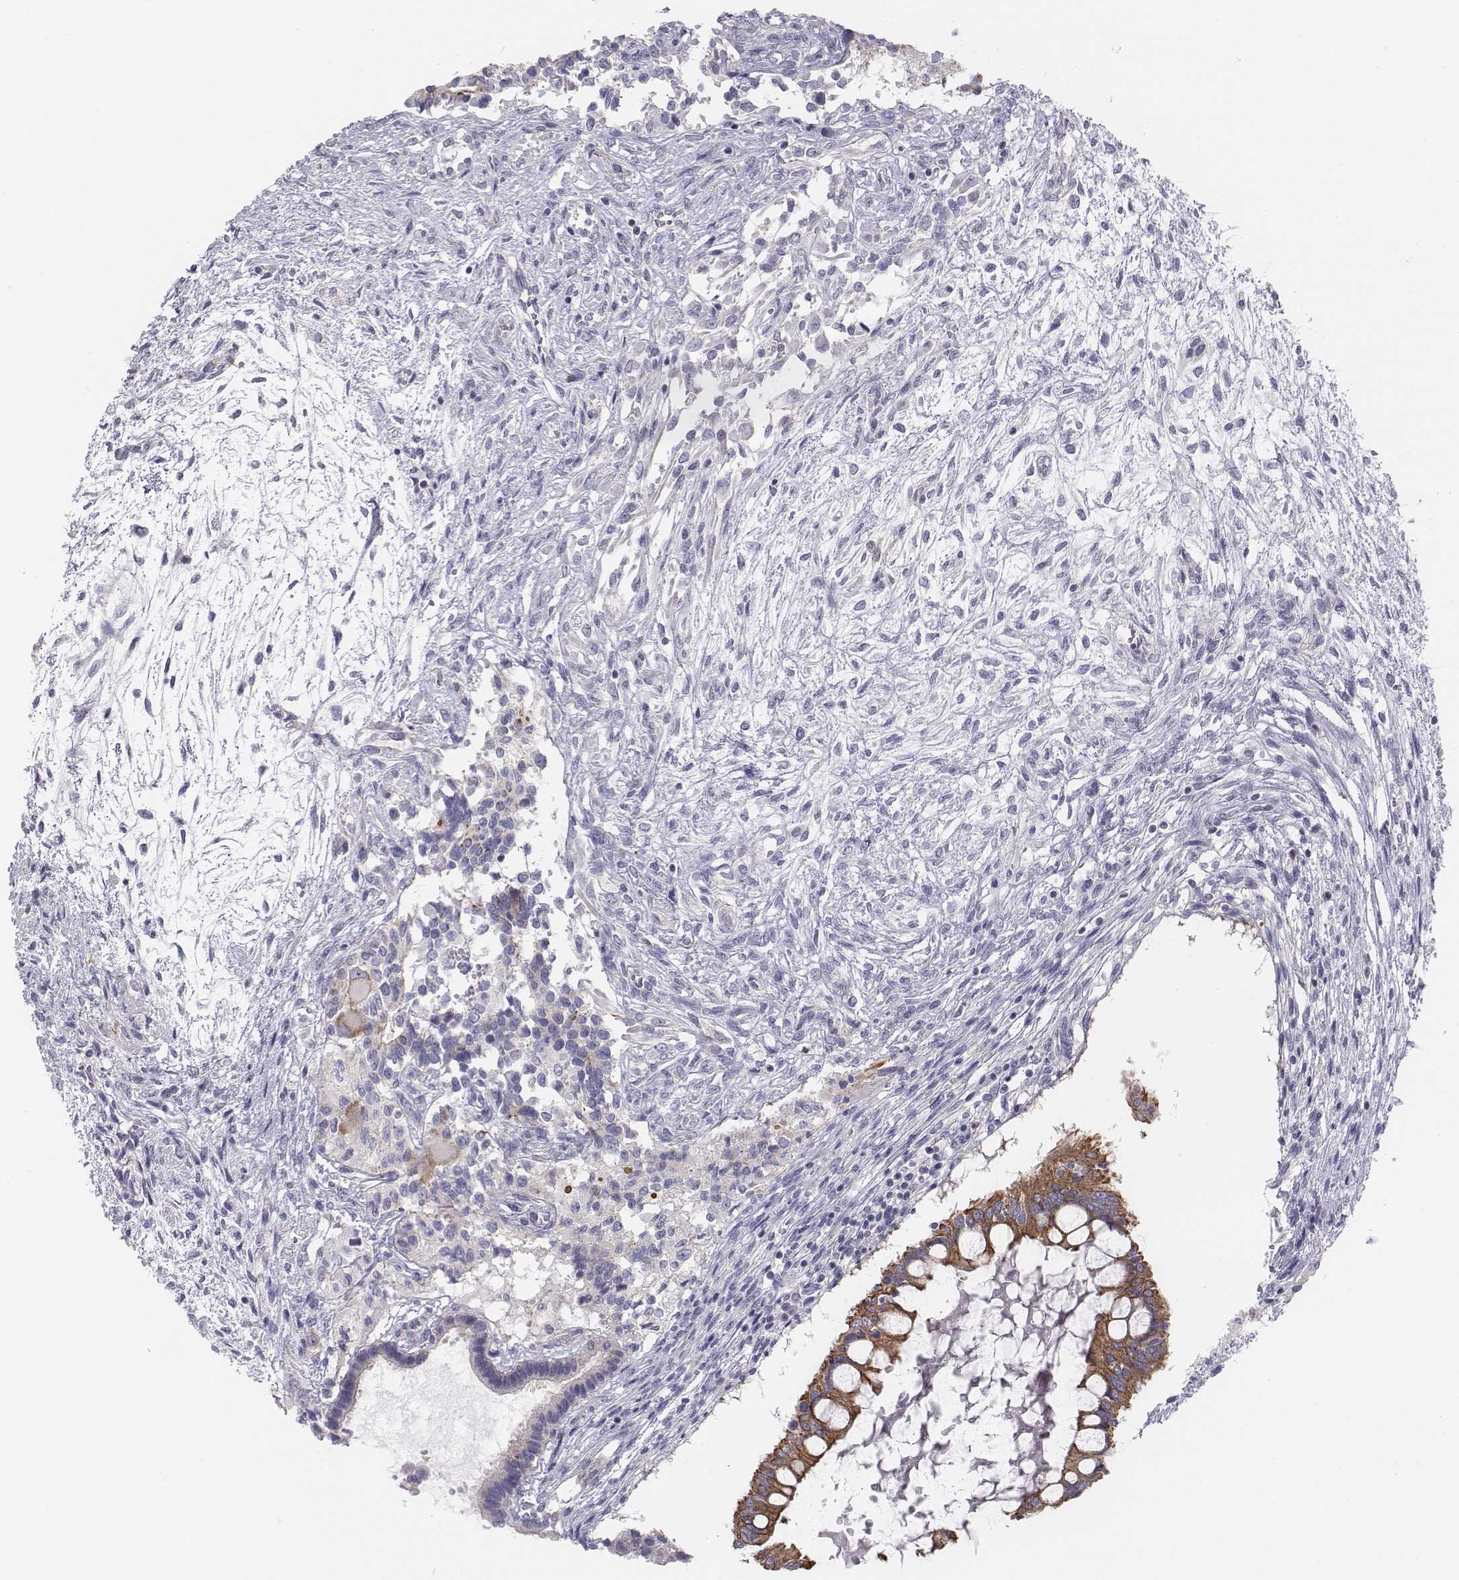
{"staining": {"intensity": "moderate", "quantity": "25%-75%", "location": "cytoplasmic/membranous"}, "tissue": "testis cancer", "cell_type": "Tumor cells", "image_type": "cancer", "snomed": [{"axis": "morphology", "description": "Carcinoma, Embryonal, NOS"}, {"axis": "topography", "description": "Testis"}], "caption": "Tumor cells exhibit medium levels of moderate cytoplasmic/membranous positivity in about 25%-75% of cells in embryonal carcinoma (testis). The protein is stained brown, and the nuclei are stained in blue (DAB (3,3'-diaminobenzidine) IHC with brightfield microscopy, high magnification).", "gene": "CHST14", "patient": {"sex": "male", "age": 37}}